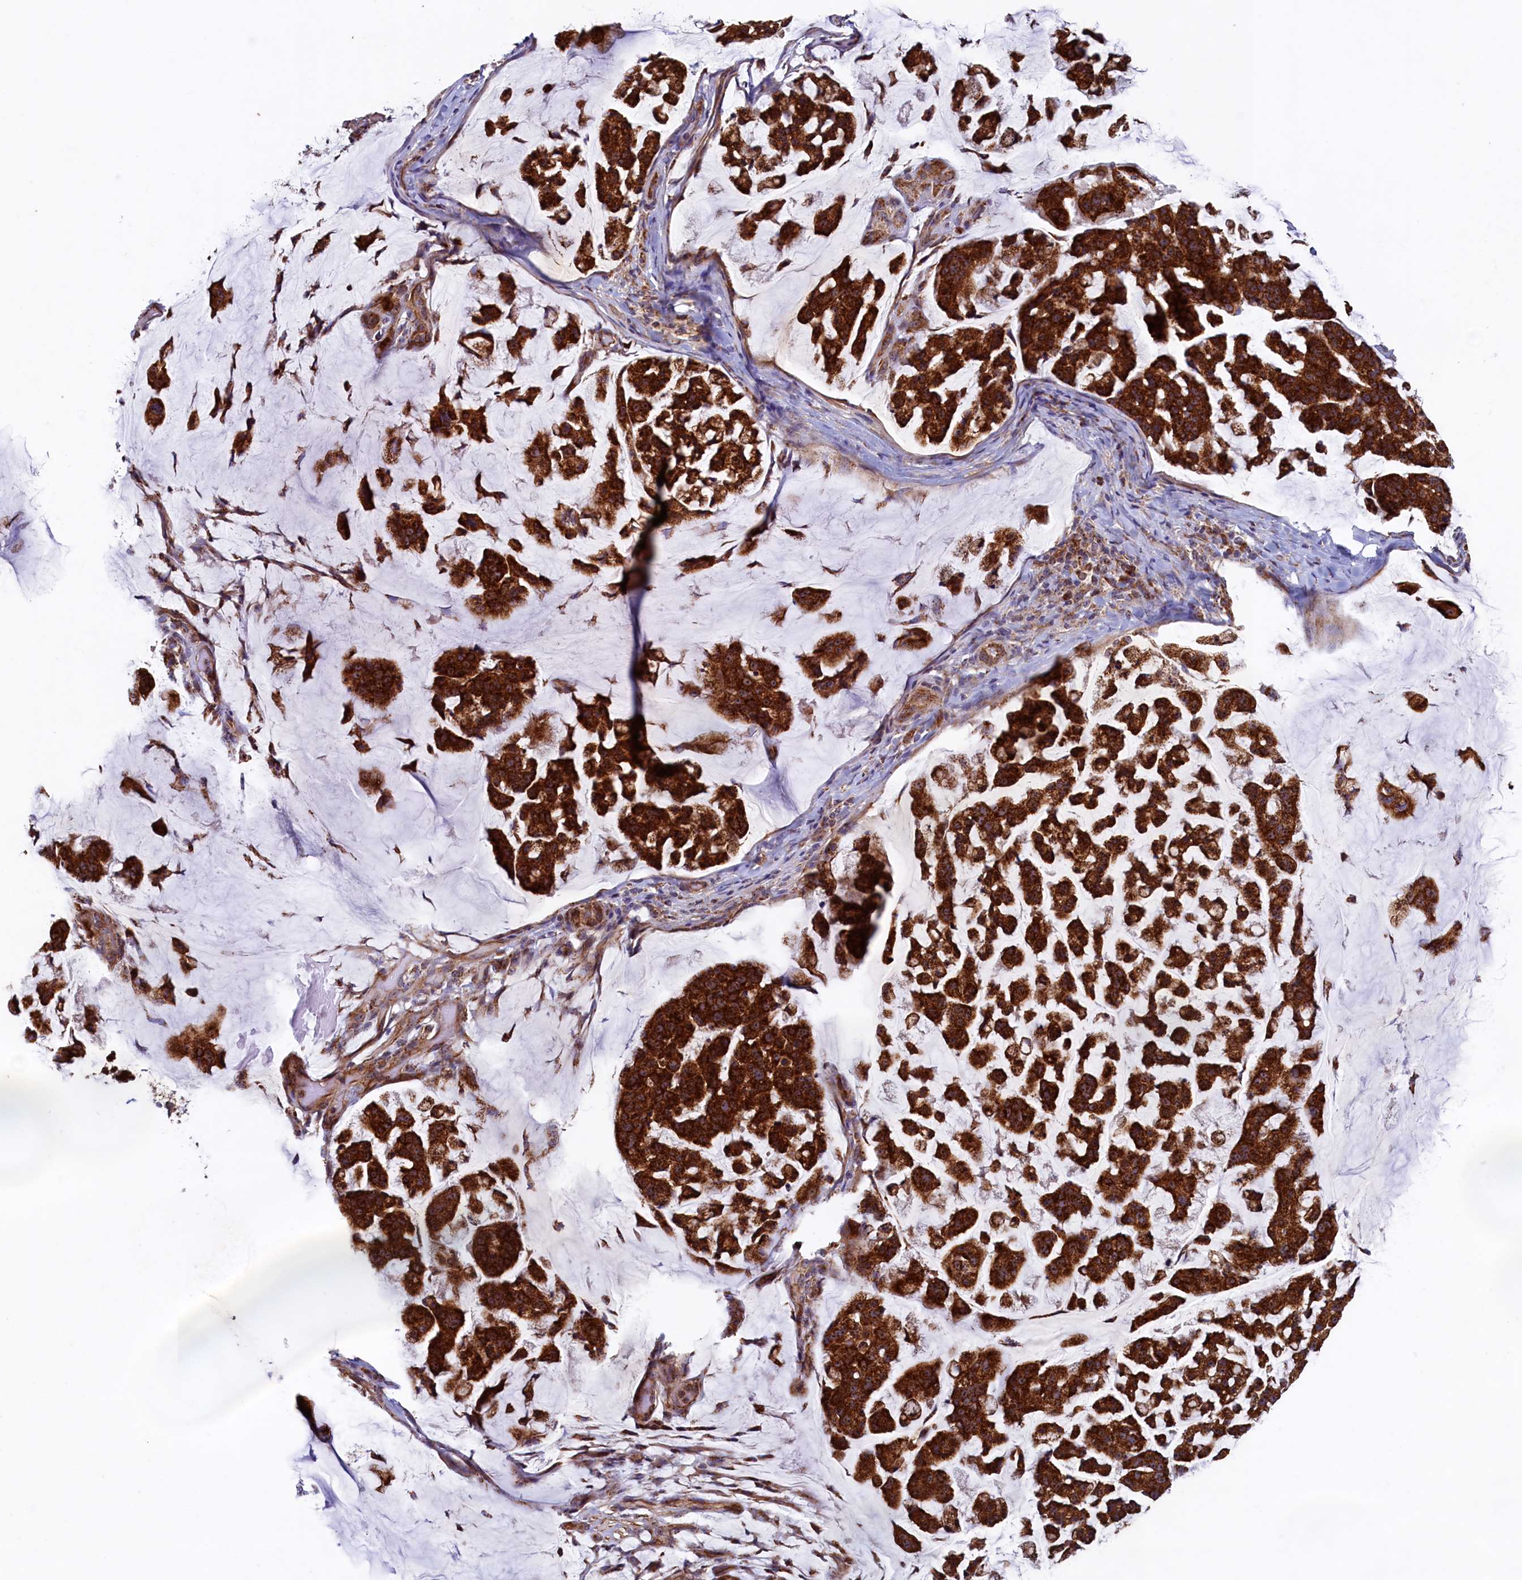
{"staining": {"intensity": "strong", "quantity": ">75%", "location": "cytoplasmic/membranous"}, "tissue": "stomach cancer", "cell_type": "Tumor cells", "image_type": "cancer", "snomed": [{"axis": "morphology", "description": "Adenocarcinoma, NOS"}, {"axis": "topography", "description": "Stomach, lower"}], "caption": "A photomicrograph of stomach cancer (adenocarcinoma) stained for a protein exhibits strong cytoplasmic/membranous brown staining in tumor cells.", "gene": "UBE3B", "patient": {"sex": "male", "age": 67}}